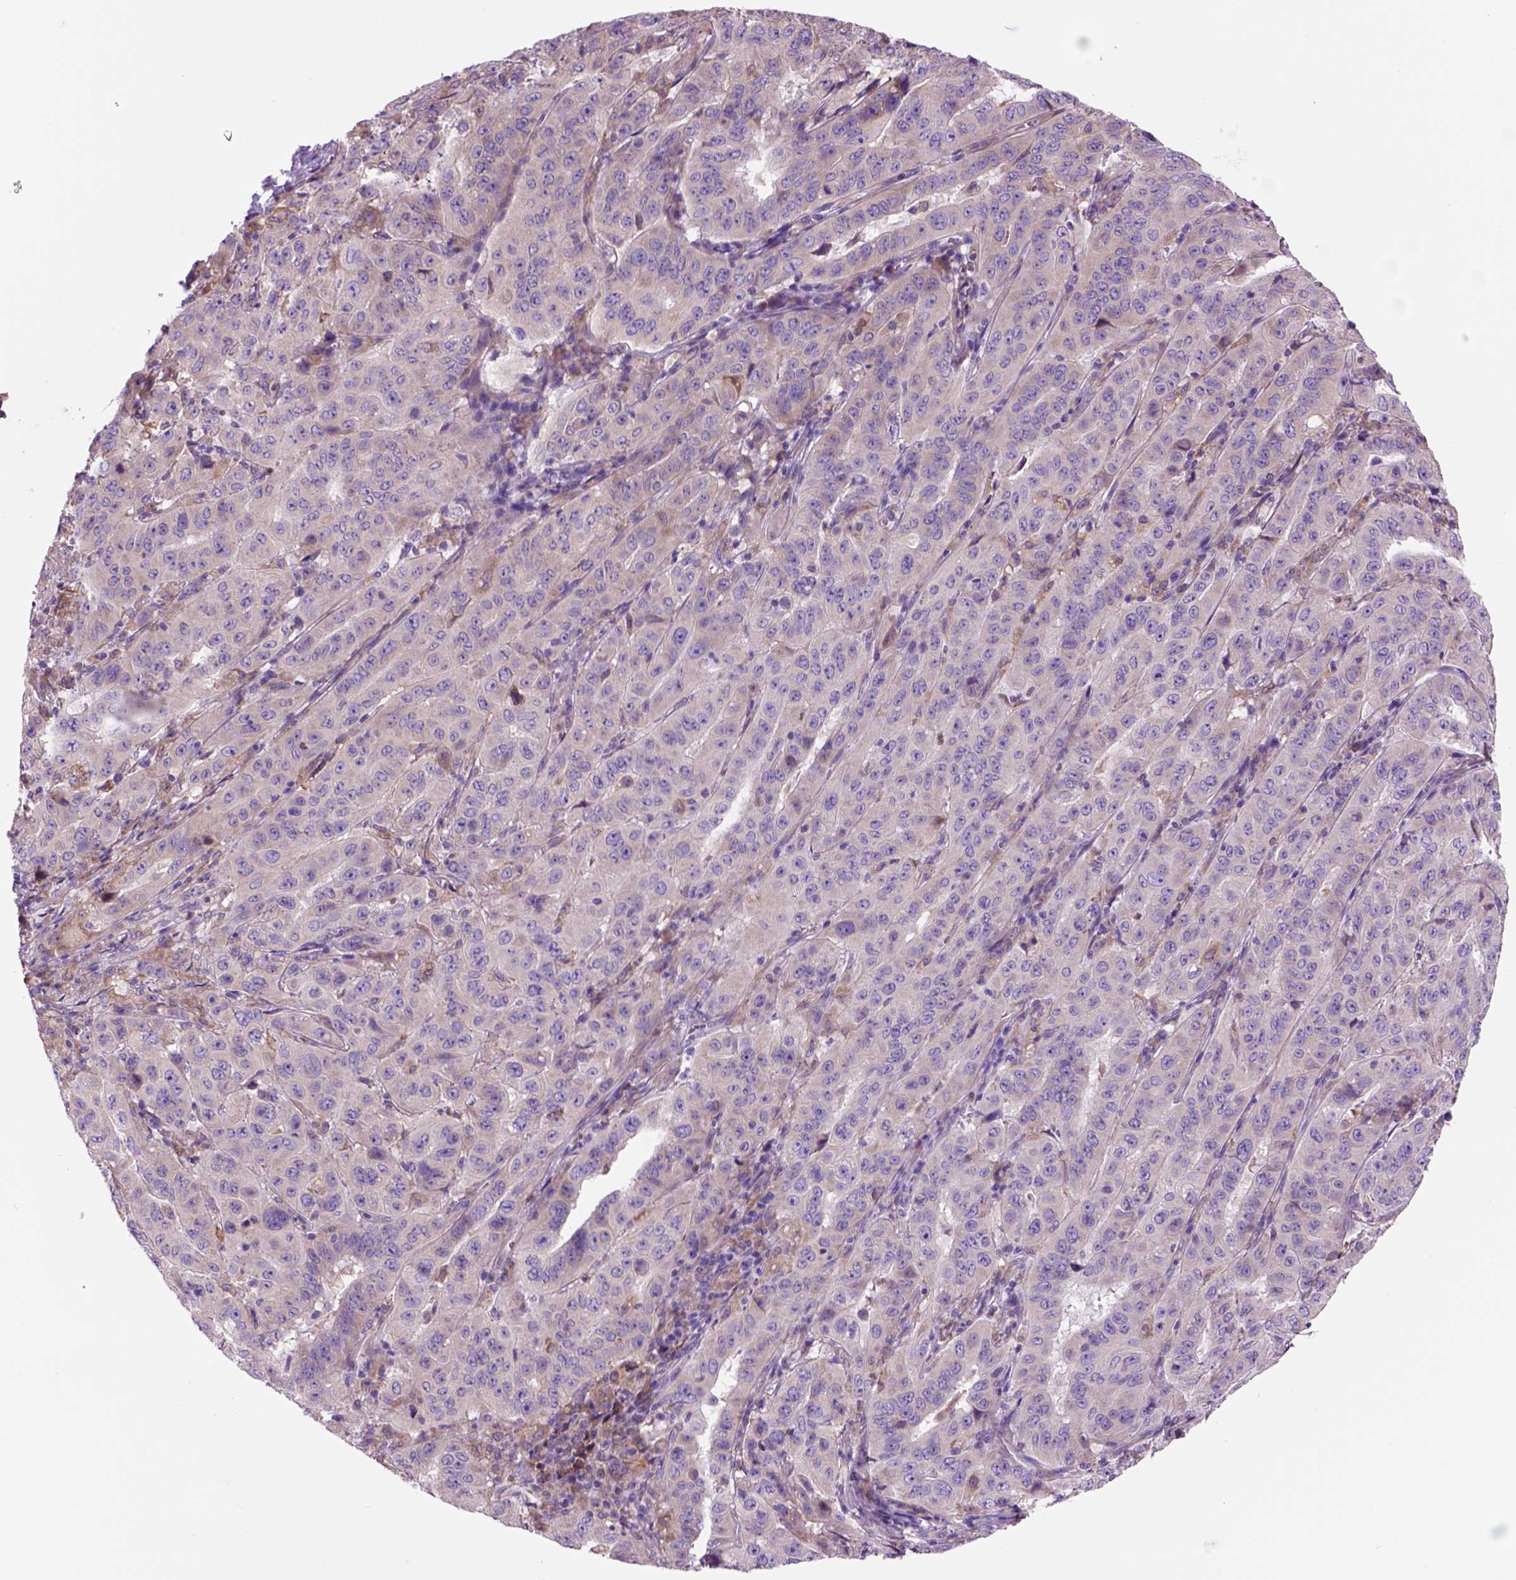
{"staining": {"intensity": "negative", "quantity": "none", "location": "none"}, "tissue": "pancreatic cancer", "cell_type": "Tumor cells", "image_type": "cancer", "snomed": [{"axis": "morphology", "description": "Adenocarcinoma, NOS"}, {"axis": "topography", "description": "Pancreas"}], "caption": "High magnification brightfield microscopy of adenocarcinoma (pancreatic) stained with DAB (brown) and counterstained with hematoxylin (blue): tumor cells show no significant positivity.", "gene": "PIAS3", "patient": {"sex": "male", "age": 63}}